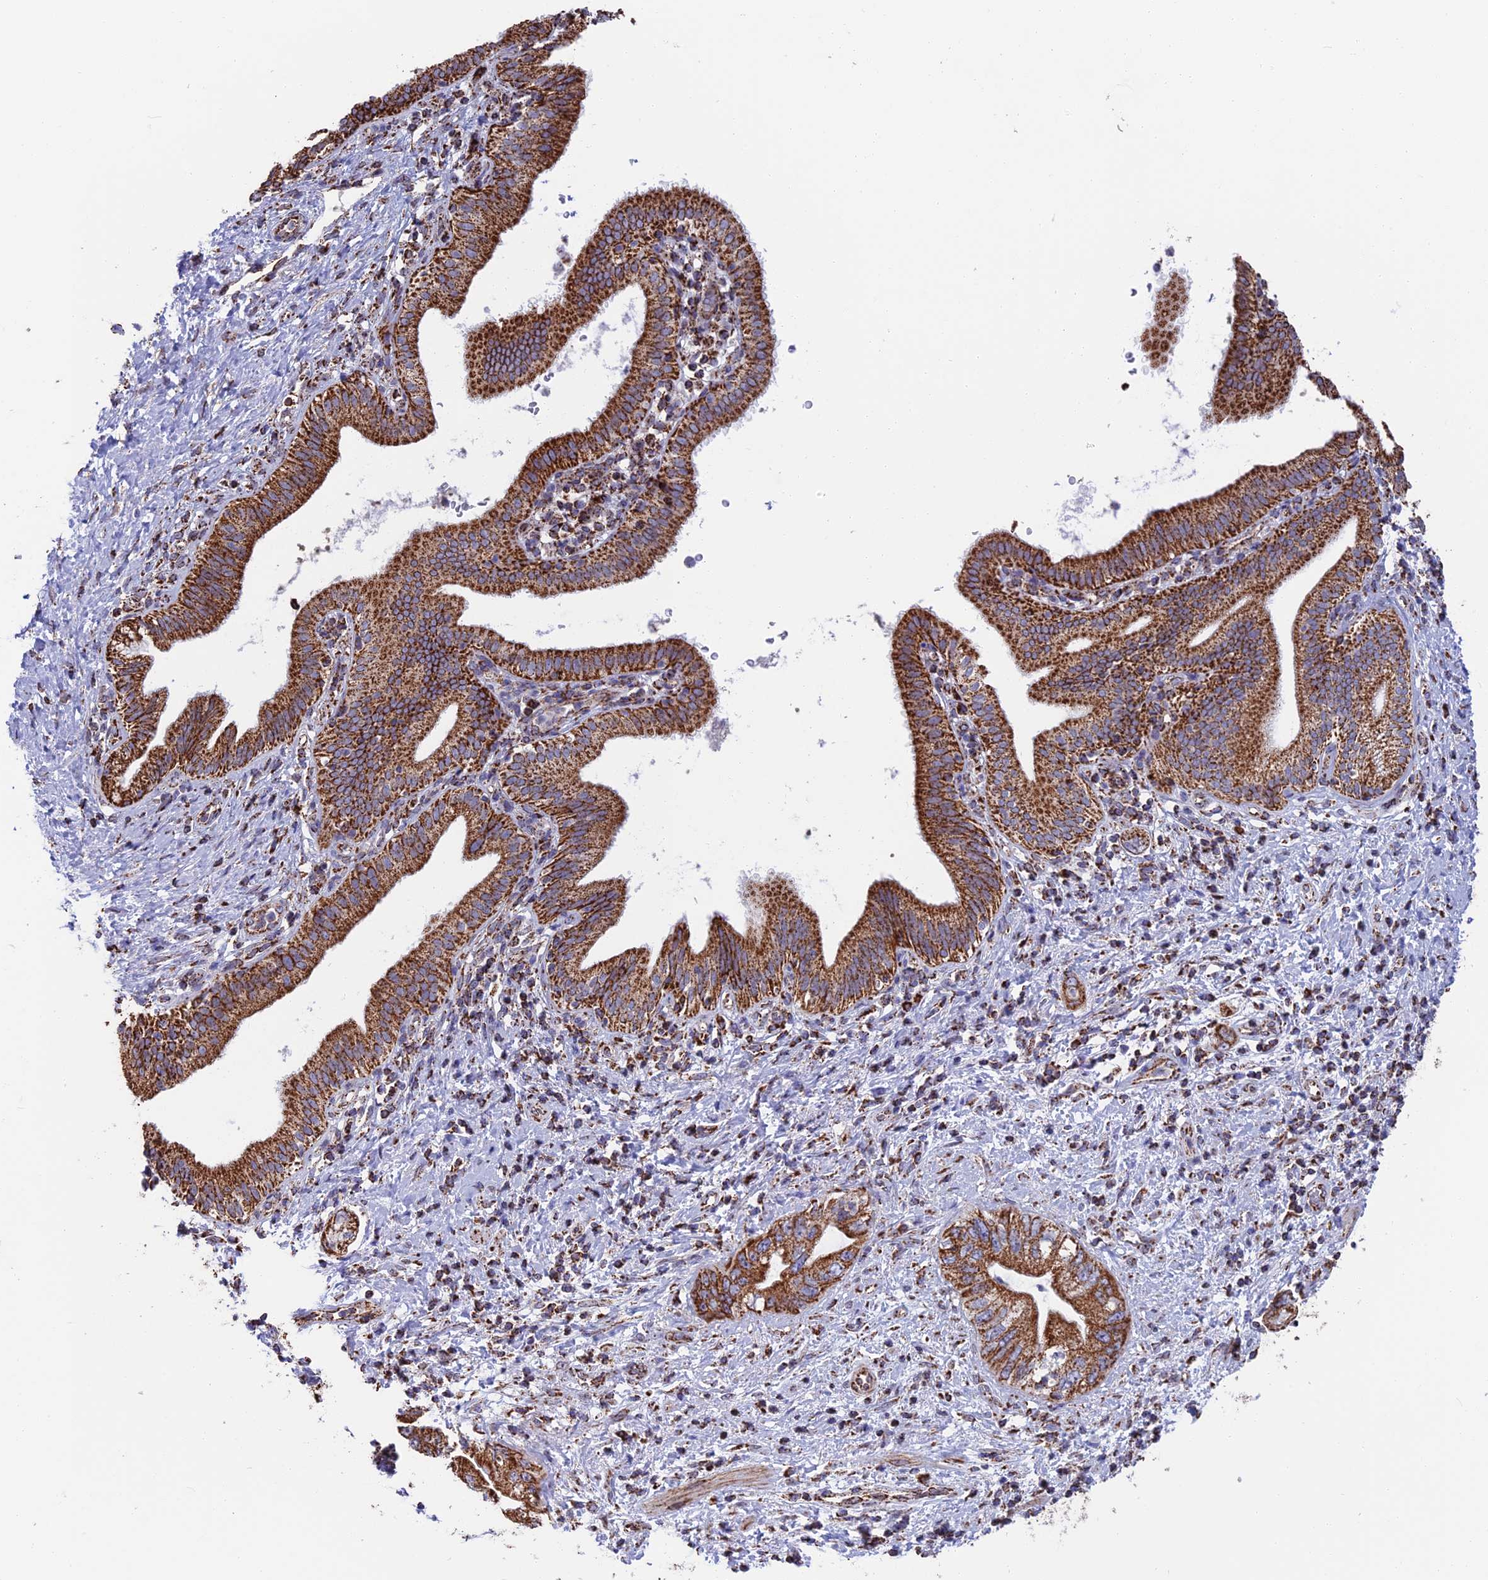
{"staining": {"intensity": "strong", "quantity": ">75%", "location": "cytoplasmic/membranous"}, "tissue": "pancreatic cancer", "cell_type": "Tumor cells", "image_type": "cancer", "snomed": [{"axis": "morphology", "description": "Adenocarcinoma, NOS"}, {"axis": "topography", "description": "Pancreas"}], "caption": "An image of human adenocarcinoma (pancreatic) stained for a protein exhibits strong cytoplasmic/membranous brown staining in tumor cells.", "gene": "CS", "patient": {"sex": "female", "age": 73}}